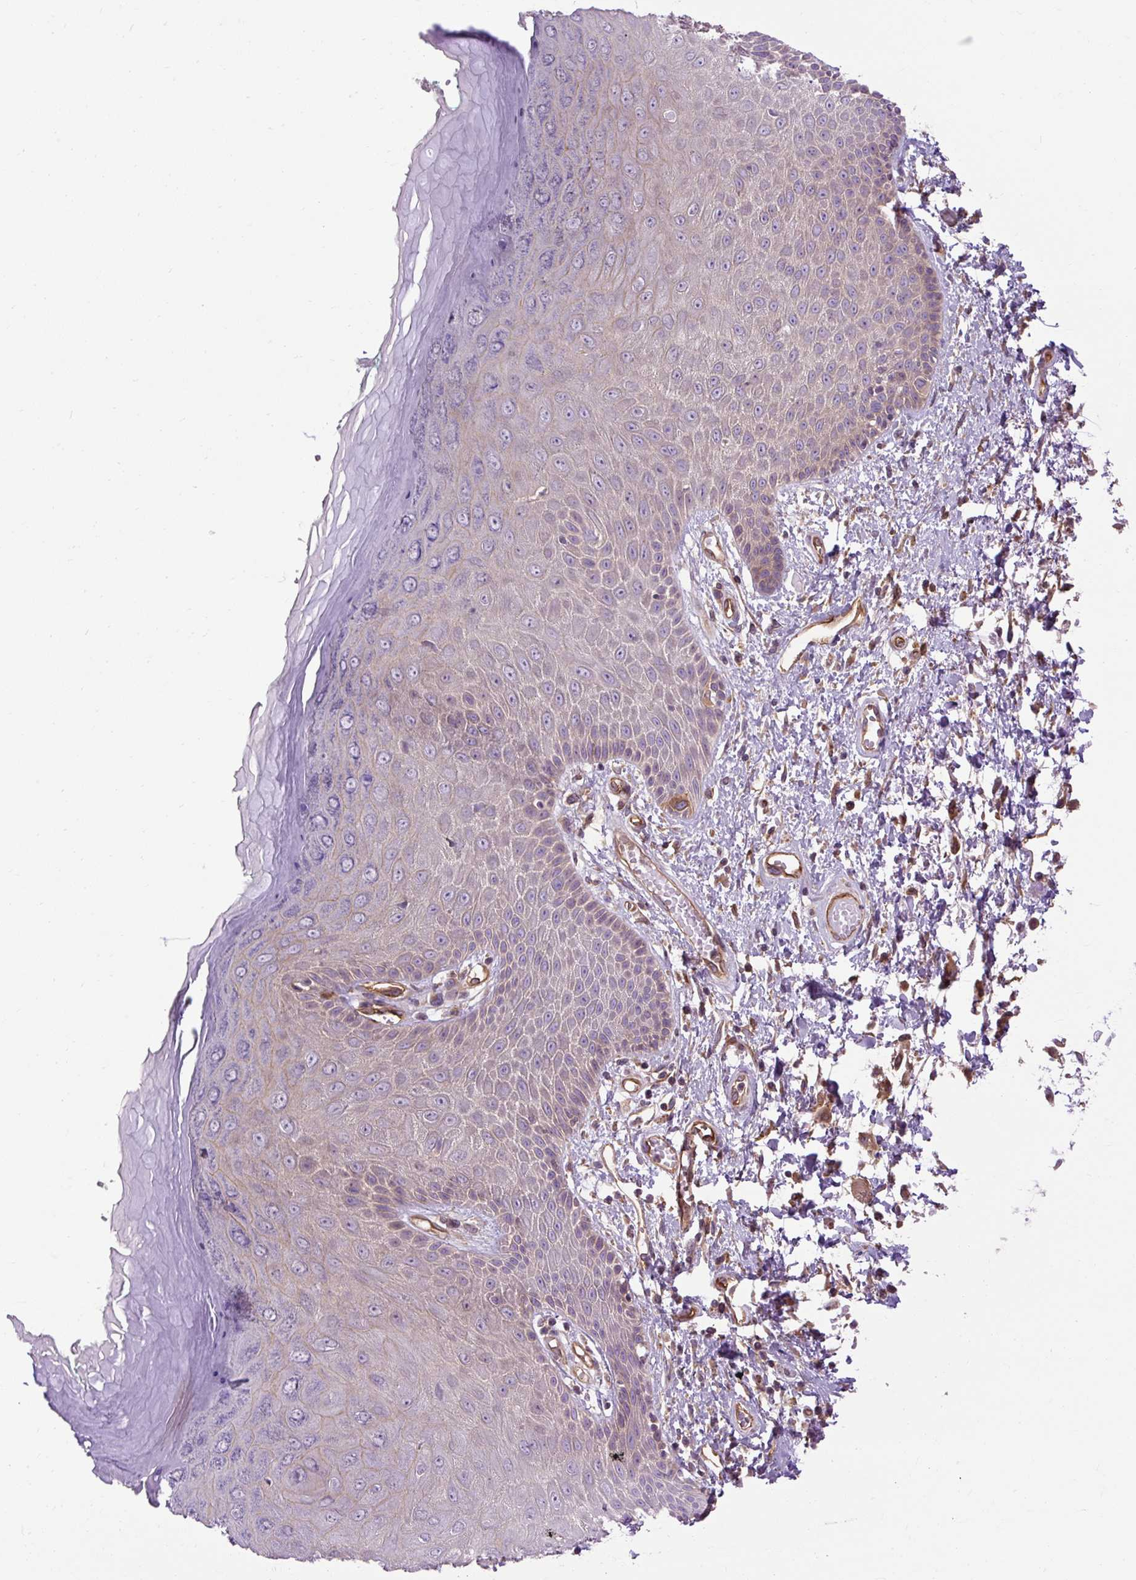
{"staining": {"intensity": "weak", "quantity": "<25%", "location": "cytoplasmic/membranous"}, "tissue": "skin", "cell_type": "Epidermal cells", "image_type": "normal", "snomed": [{"axis": "morphology", "description": "Normal tissue, NOS"}, {"axis": "topography", "description": "Anal"}, {"axis": "topography", "description": "Peripheral nerve tissue"}], "caption": "Benign skin was stained to show a protein in brown. There is no significant positivity in epidermal cells. The staining was performed using DAB (3,3'-diaminobenzidine) to visualize the protein expression in brown, while the nuclei were stained in blue with hematoxylin (Magnification: 20x).", "gene": "CCDC93", "patient": {"sex": "male", "age": 78}}